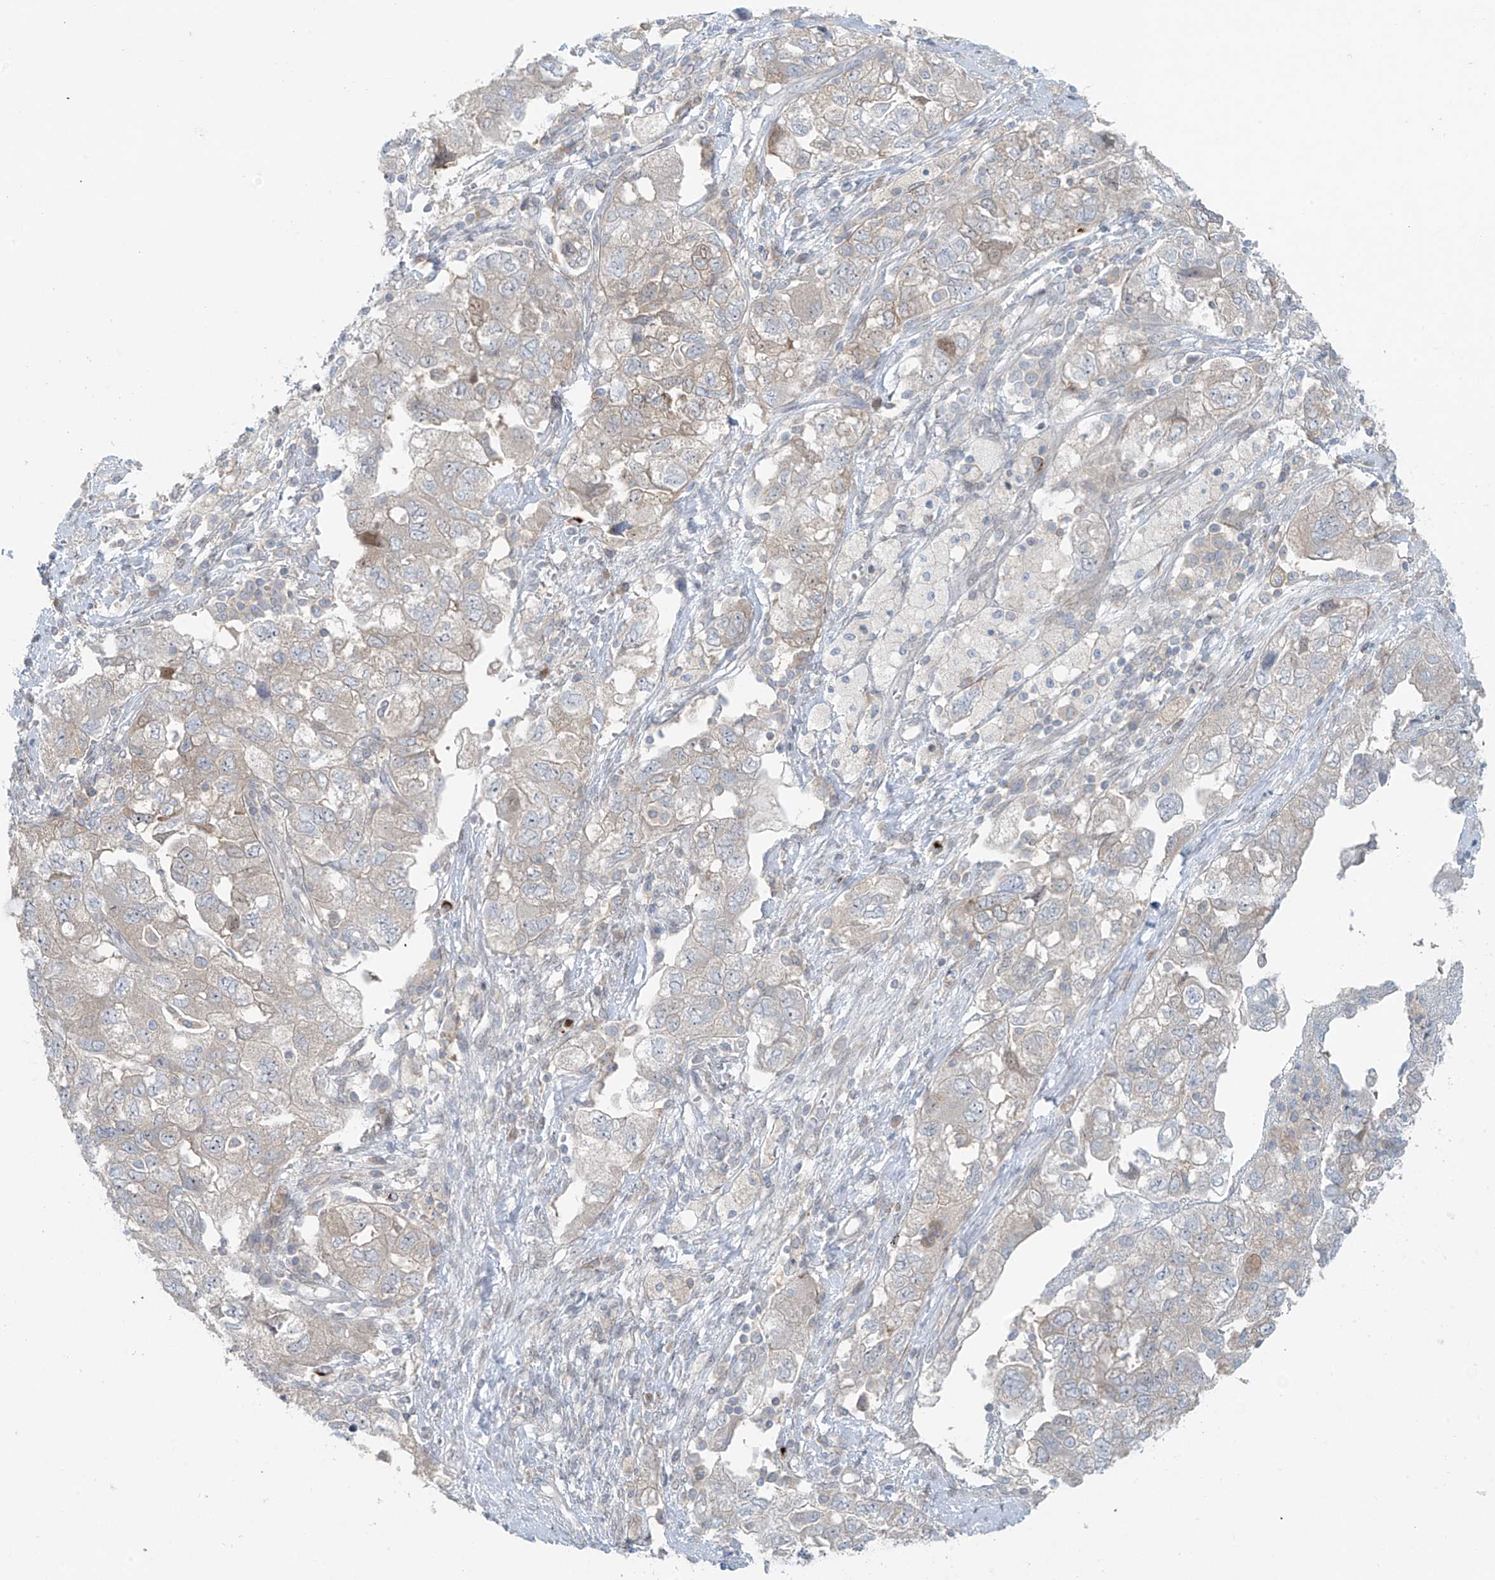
{"staining": {"intensity": "negative", "quantity": "none", "location": "none"}, "tissue": "ovarian cancer", "cell_type": "Tumor cells", "image_type": "cancer", "snomed": [{"axis": "morphology", "description": "Carcinoma, NOS"}, {"axis": "morphology", "description": "Cystadenocarcinoma, serous, NOS"}, {"axis": "topography", "description": "Ovary"}], "caption": "Immunohistochemical staining of human ovarian cancer (carcinoma) shows no significant expression in tumor cells.", "gene": "PPAT", "patient": {"sex": "female", "age": 69}}